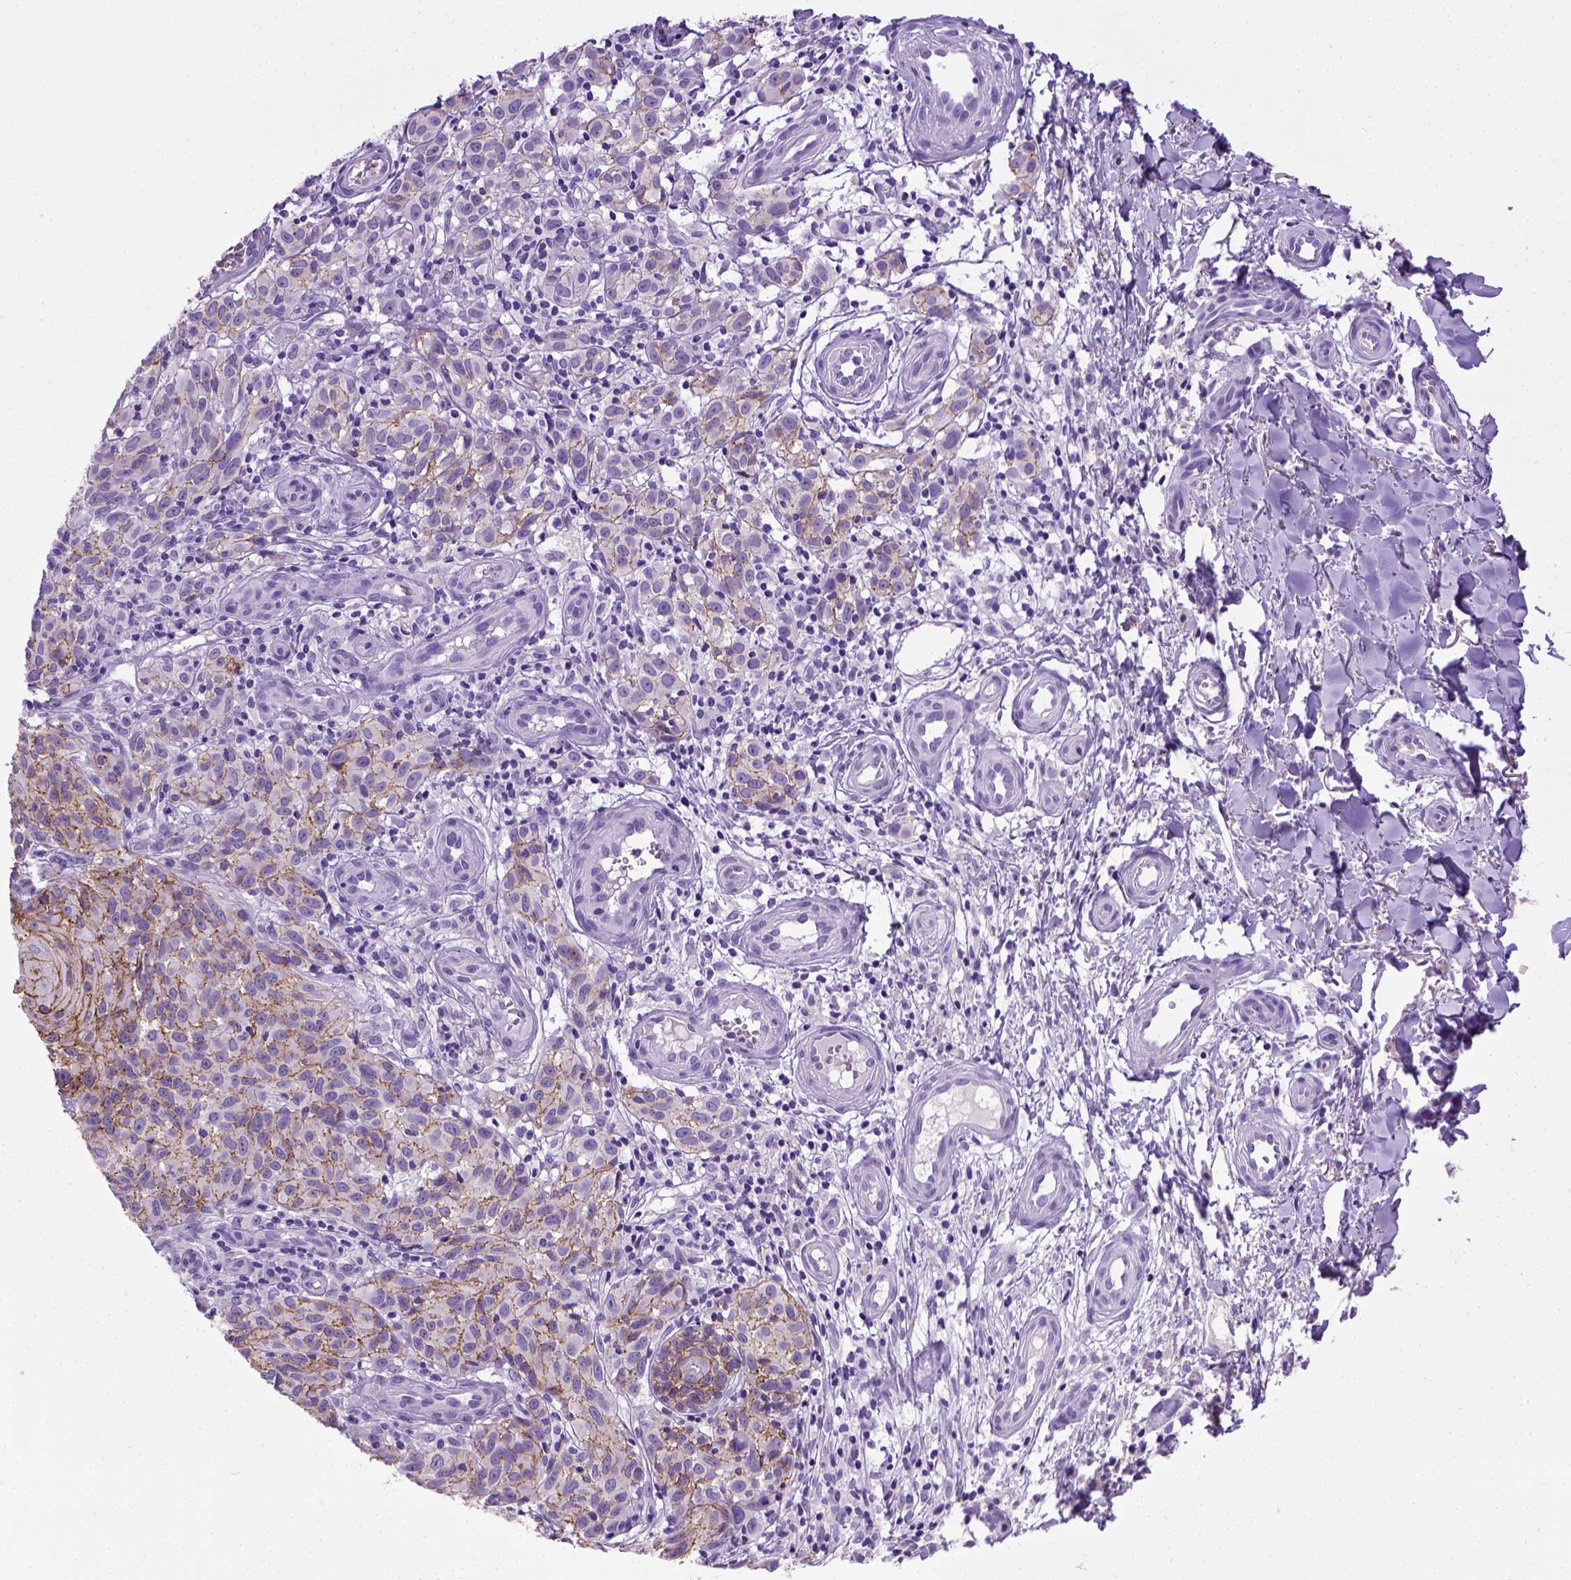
{"staining": {"intensity": "moderate", "quantity": ">75%", "location": "cytoplasmic/membranous"}, "tissue": "melanoma", "cell_type": "Tumor cells", "image_type": "cancer", "snomed": [{"axis": "morphology", "description": "Malignant melanoma, NOS"}, {"axis": "topography", "description": "Skin"}], "caption": "Melanoma stained with immunohistochemistry (IHC) shows moderate cytoplasmic/membranous expression in approximately >75% of tumor cells. (DAB (3,3'-diaminobenzidine) = brown stain, brightfield microscopy at high magnification).", "gene": "CDH1", "patient": {"sex": "female", "age": 53}}